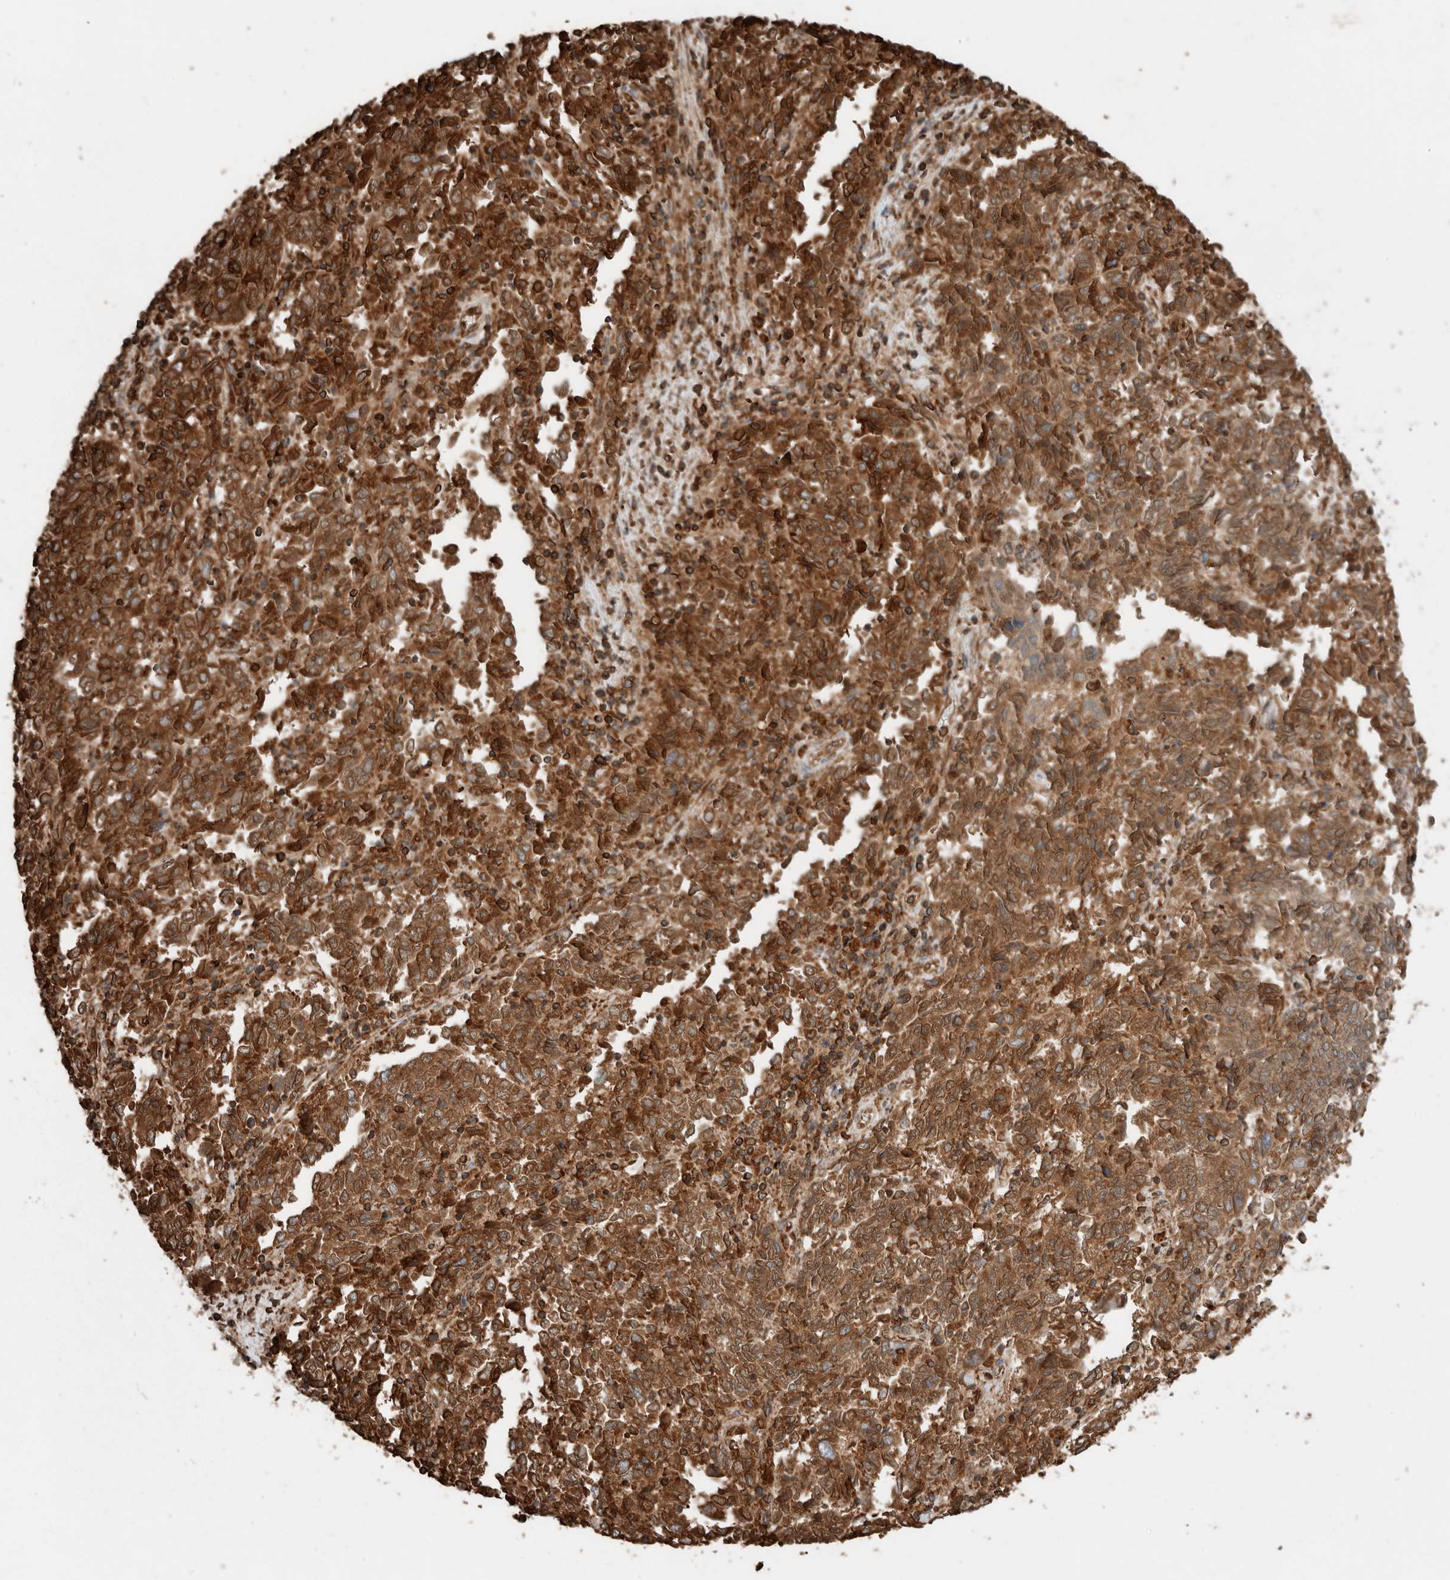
{"staining": {"intensity": "strong", "quantity": ">75%", "location": "cytoplasmic/membranous"}, "tissue": "endometrial cancer", "cell_type": "Tumor cells", "image_type": "cancer", "snomed": [{"axis": "morphology", "description": "Adenocarcinoma, NOS"}, {"axis": "topography", "description": "Endometrium"}], "caption": "Endometrial cancer (adenocarcinoma) stained for a protein demonstrates strong cytoplasmic/membranous positivity in tumor cells. (DAB (3,3'-diaminobenzidine) = brown stain, brightfield microscopy at high magnification).", "gene": "ERAP2", "patient": {"sex": "female", "age": 80}}